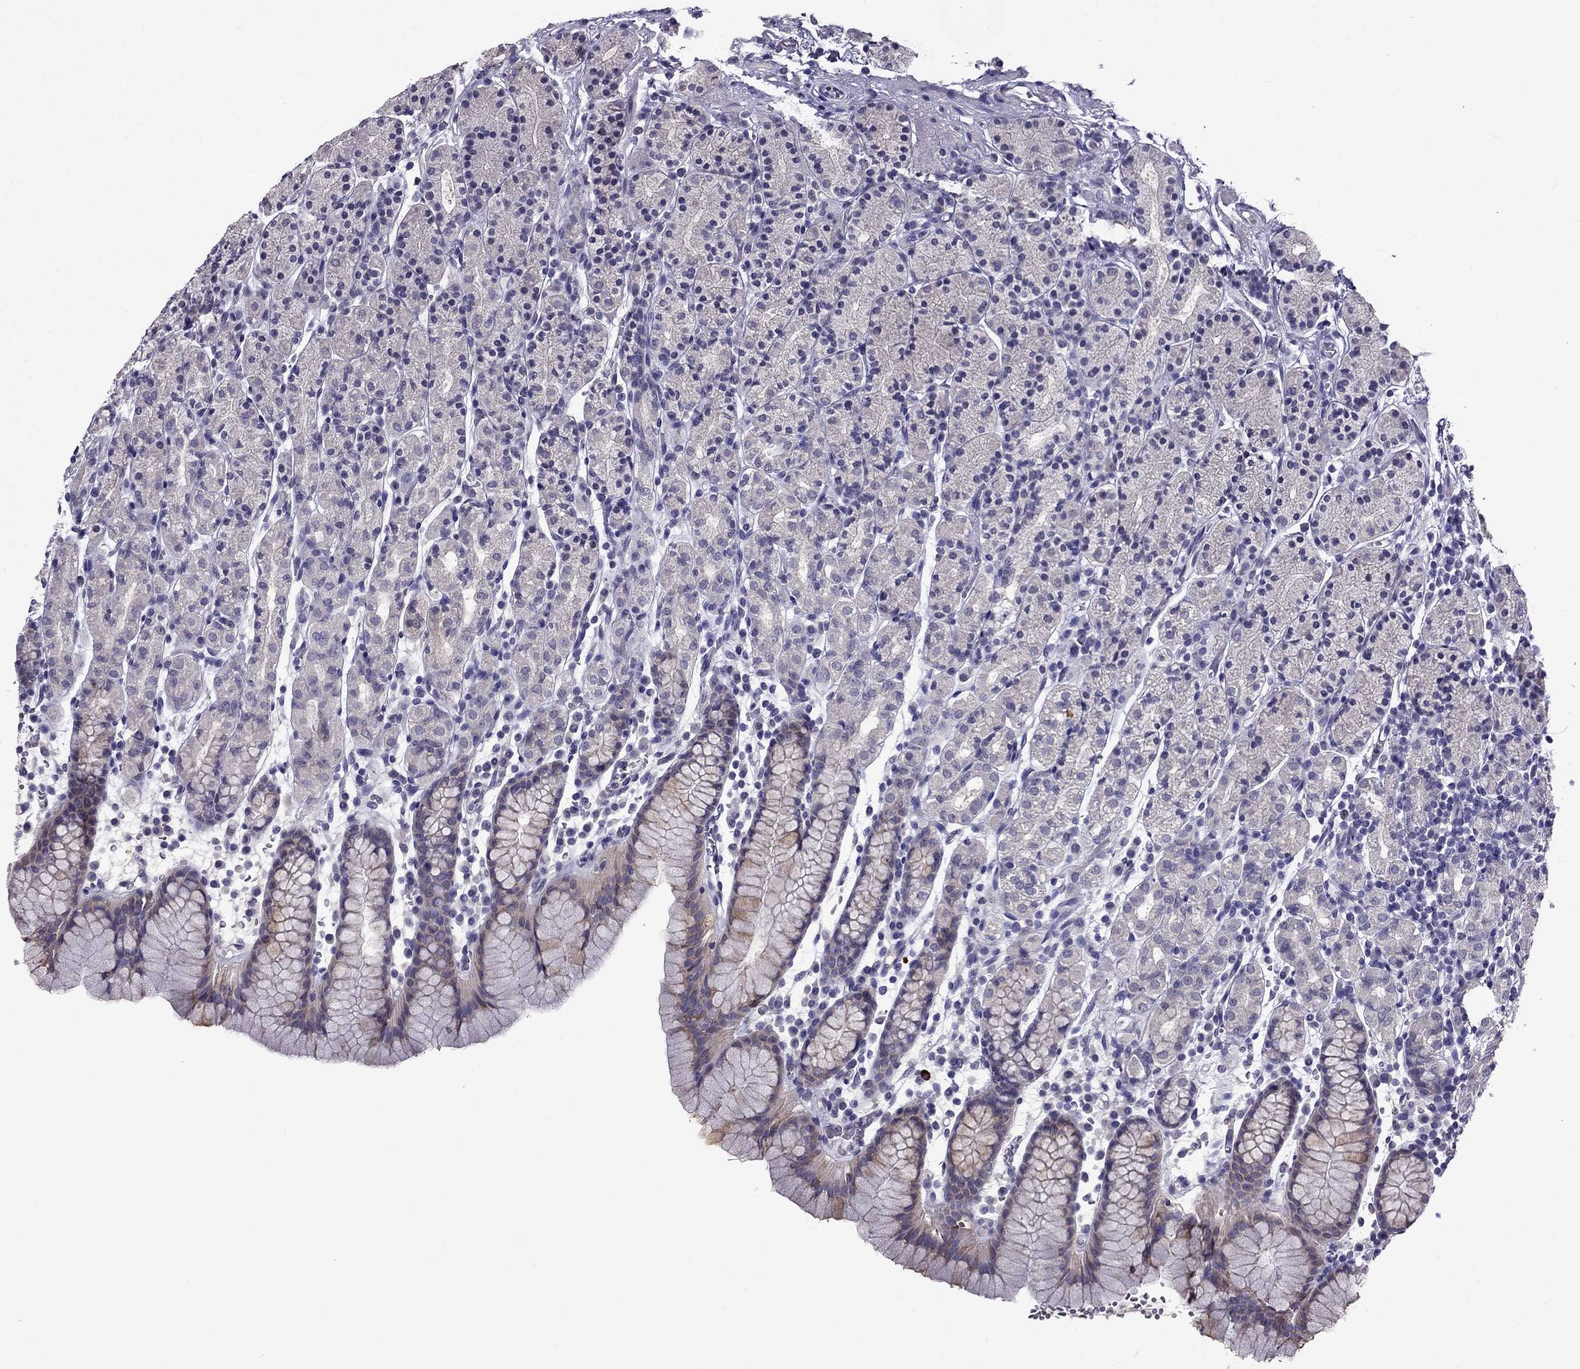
{"staining": {"intensity": "weak", "quantity": "25%-75%", "location": "cytoplasmic/membranous"}, "tissue": "stomach", "cell_type": "Glandular cells", "image_type": "normal", "snomed": [{"axis": "morphology", "description": "Normal tissue, NOS"}, {"axis": "topography", "description": "Stomach, upper"}, {"axis": "topography", "description": "Stomach"}], "caption": "Immunohistochemistry (DAB (3,3'-diaminobenzidine)) staining of benign human stomach exhibits weak cytoplasmic/membranous protein staining in about 25%-75% of glandular cells. Nuclei are stained in blue.", "gene": "DUSP15", "patient": {"sex": "male", "age": 62}}